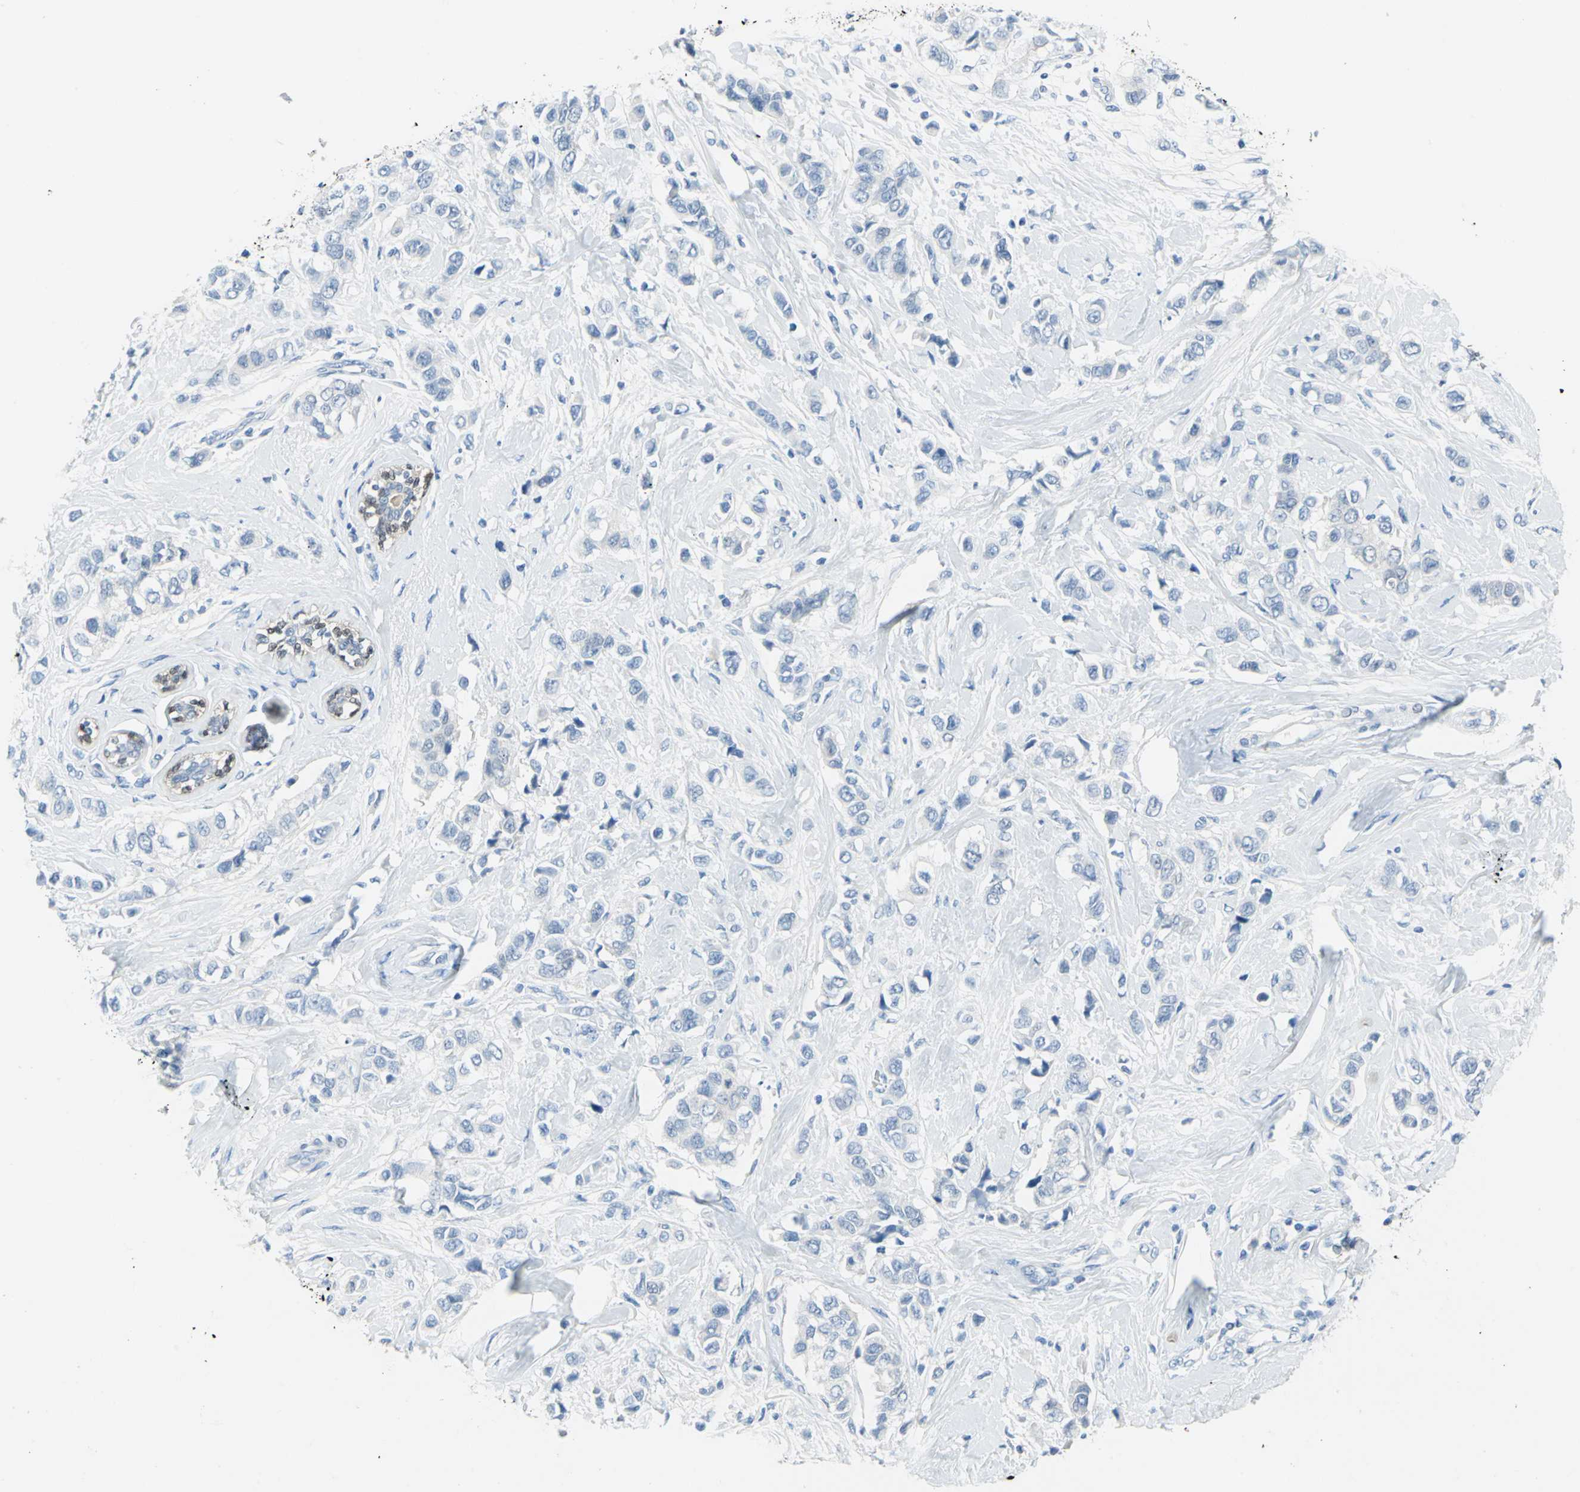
{"staining": {"intensity": "negative", "quantity": "none", "location": "none"}, "tissue": "breast cancer", "cell_type": "Tumor cells", "image_type": "cancer", "snomed": [{"axis": "morphology", "description": "Duct carcinoma"}, {"axis": "topography", "description": "Breast"}], "caption": "Breast cancer (invasive ductal carcinoma) was stained to show a protein in brown. There is no significant expression in tumor cells.", "gene": "SFN", "patient": {"sex": "female", "age": 50}}